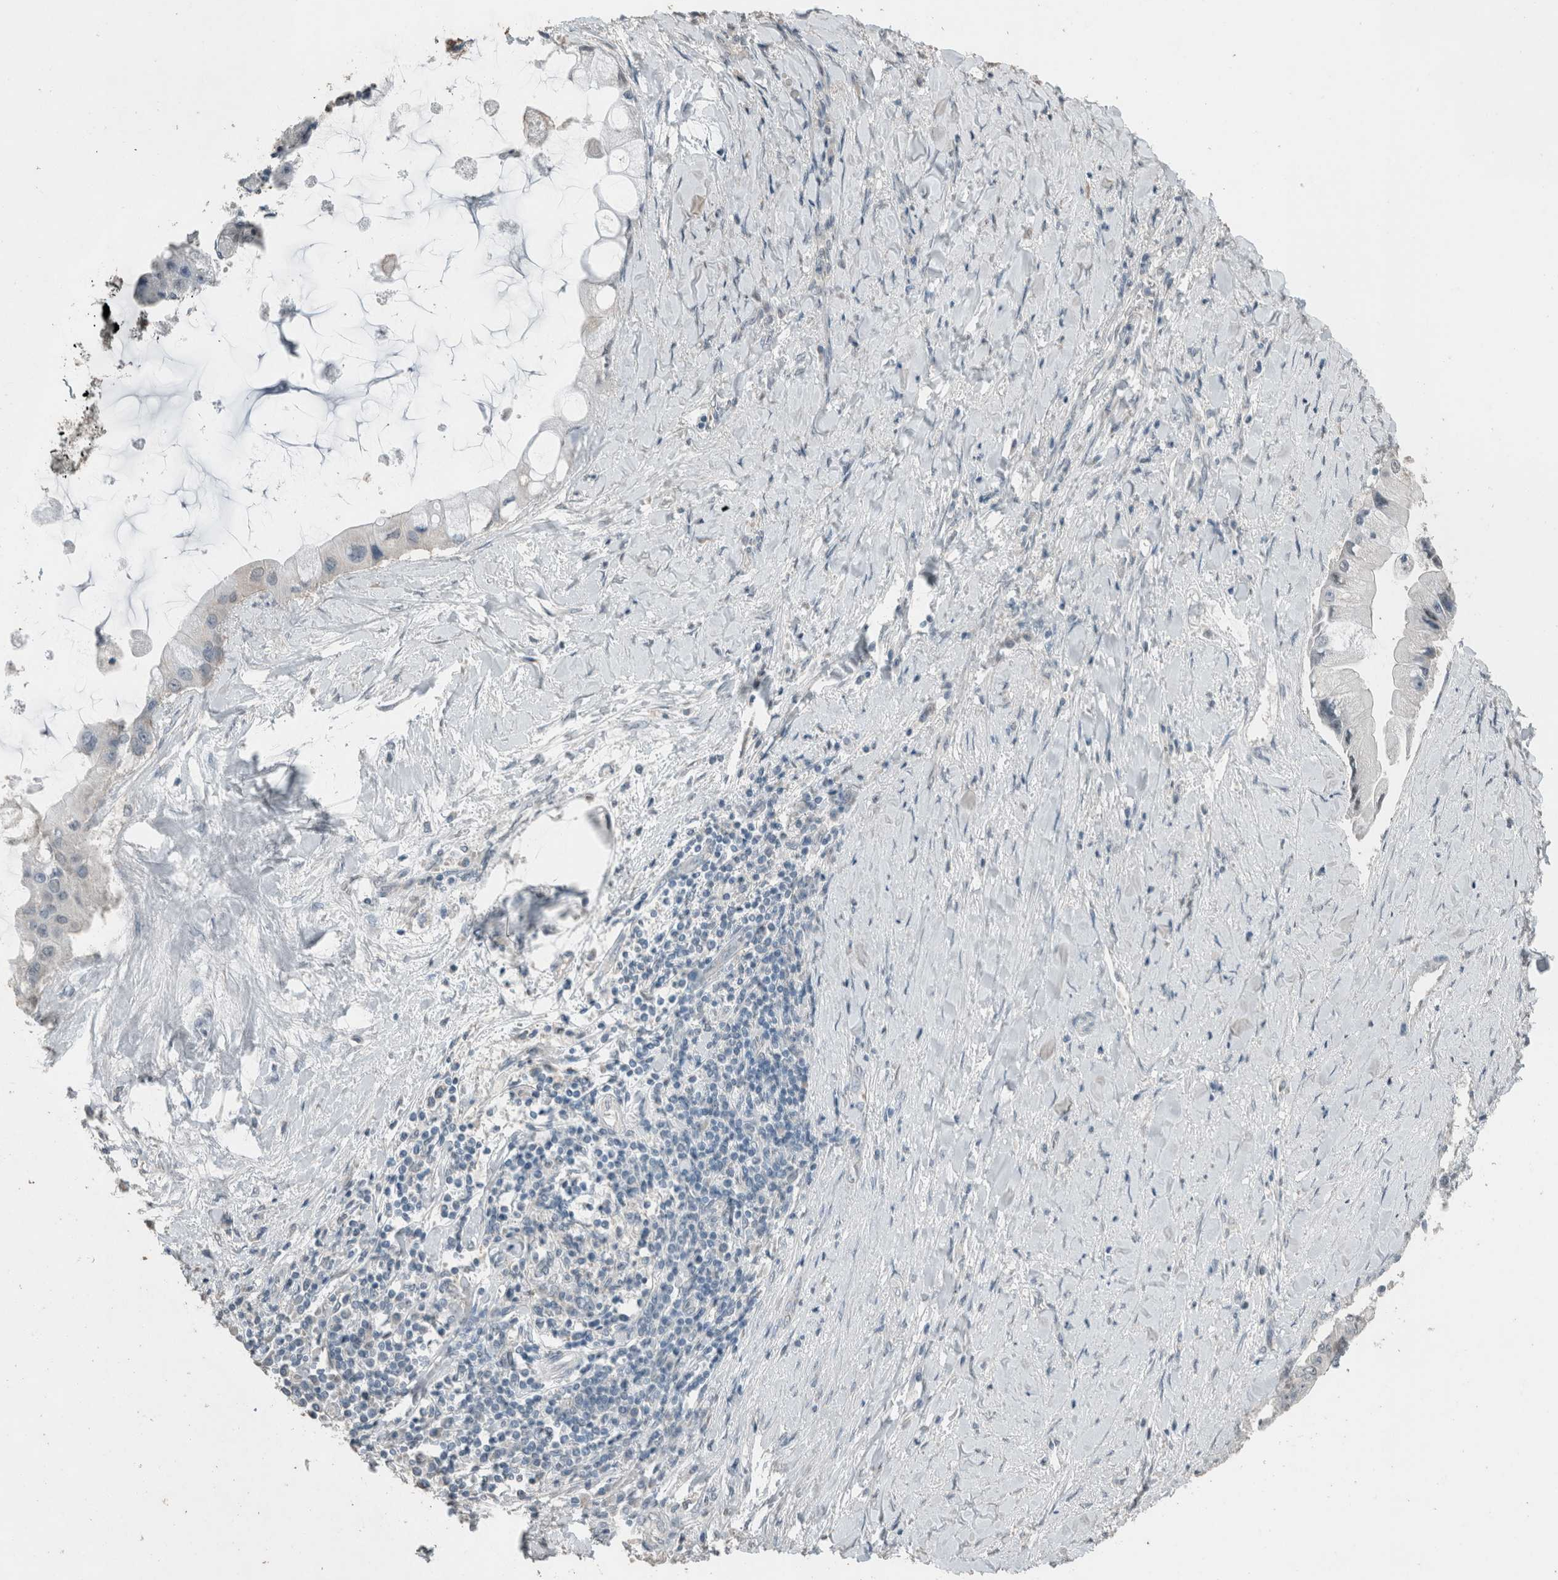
{"staining": {"intensity": "negative", "quantity": "none", "location": "none"}, "tissue": "liver cancer", "cell_type": "Tumor cells", "image_type": "cancer", "snomed": [{"axis": "morphology", "description": "Cholangiocarcinoma"}, {"axis": "topography", "description": "Liver"}], "caption": "Immunohistochemical staining of human liver cholangiocarcinoma shows no significant positivity in tumor cells. (Immunohistochemistry (ihc), brightfield microscopy, high magnification).", "gene": "ACVR2B", "patient": {"sex": "male", "age": 50}}